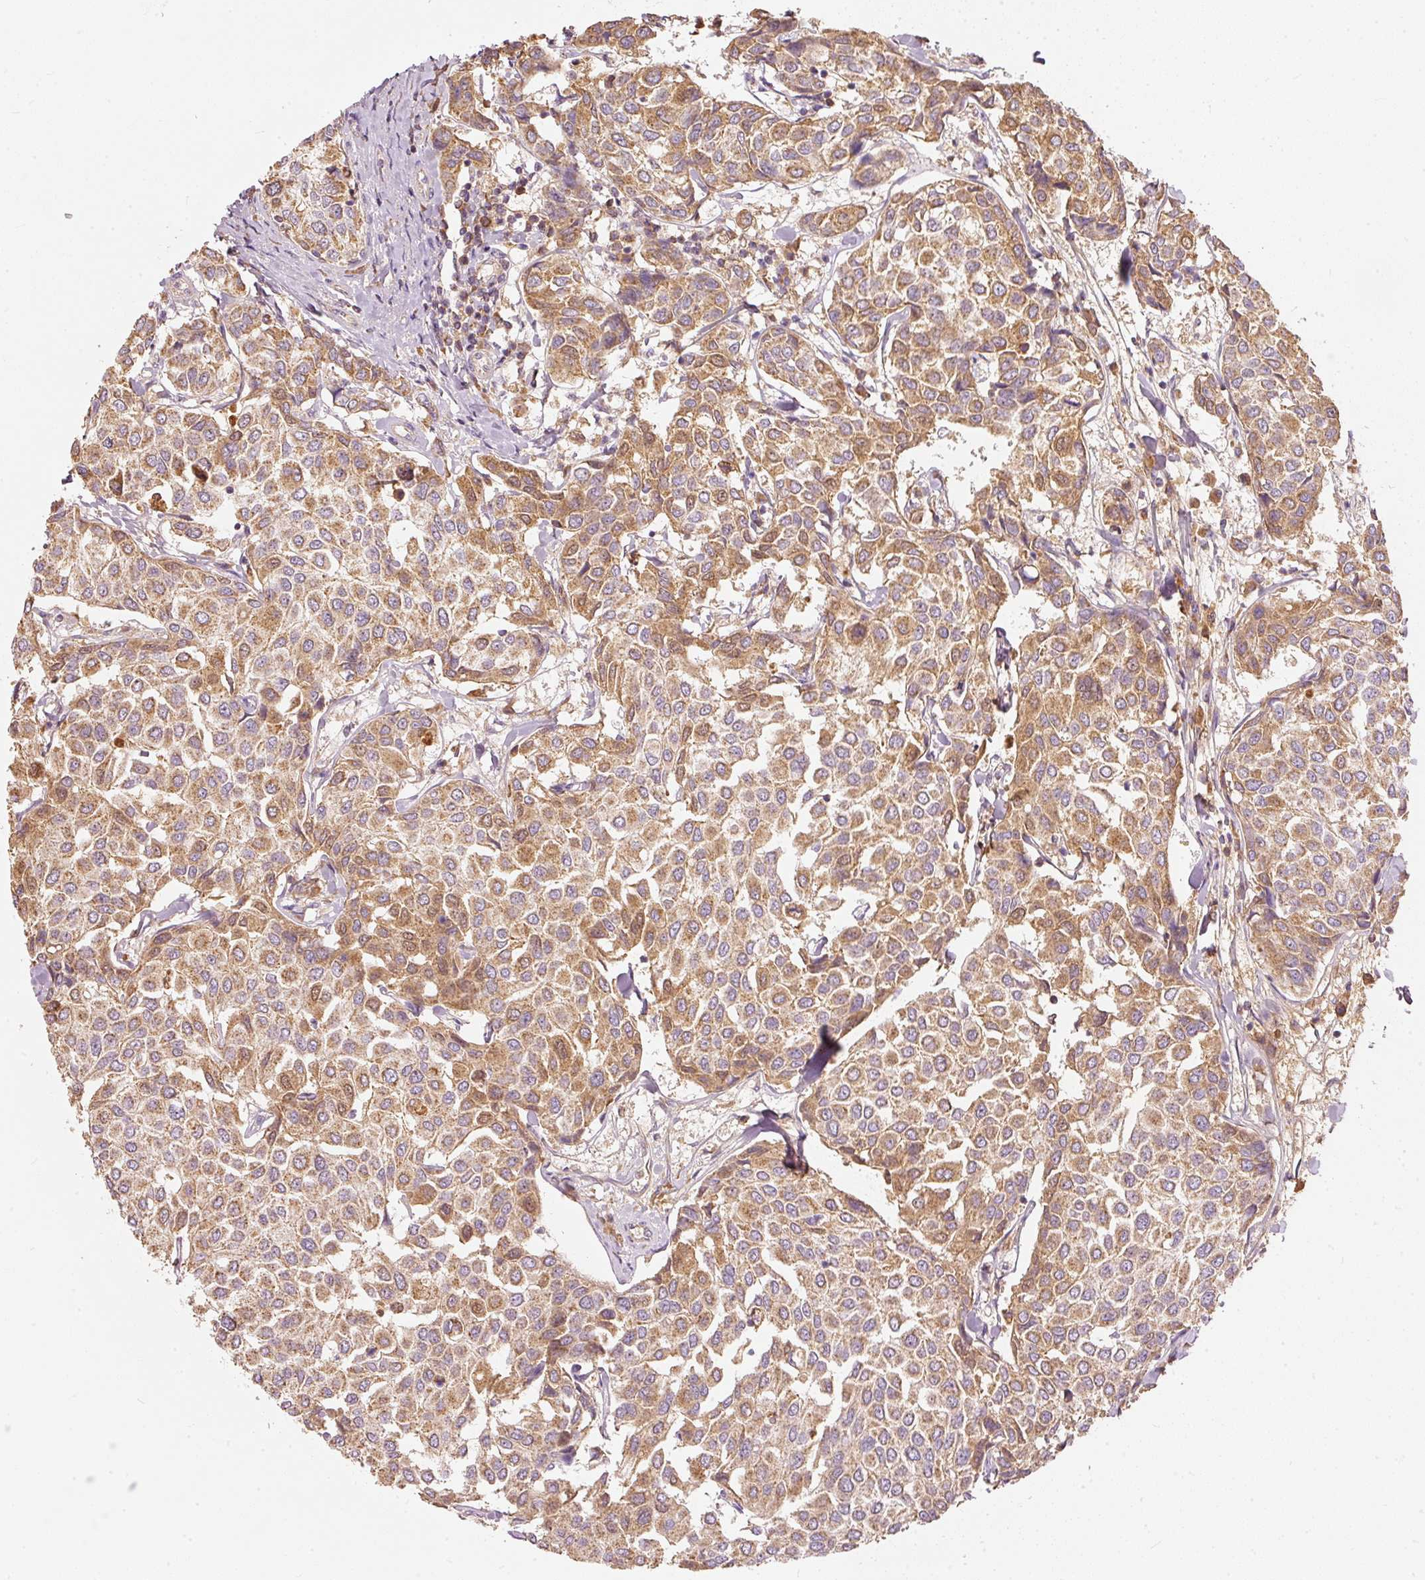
{"staining": {"intensity": "moderate", "quantity": ">75%", "location": "cytoplasmic/membranous"}, "tissue": "breast cancer", "cell_type": "Tumor cells", "image_type": "cancer", "snomed": [{"axis": "morphology", "description": "Duct carcinoma"}, {"axis": "topography", "description": "Breast"}], "caption": "Breast cancer (intraductal carcinoma) was stained to show a protein in brown. There is medium levels of moderate cytoplasmic/membranous staining in about >75% of tumor cells.", "gene": "PSENEN", "patient": {"sex": "female", "age": 55}}